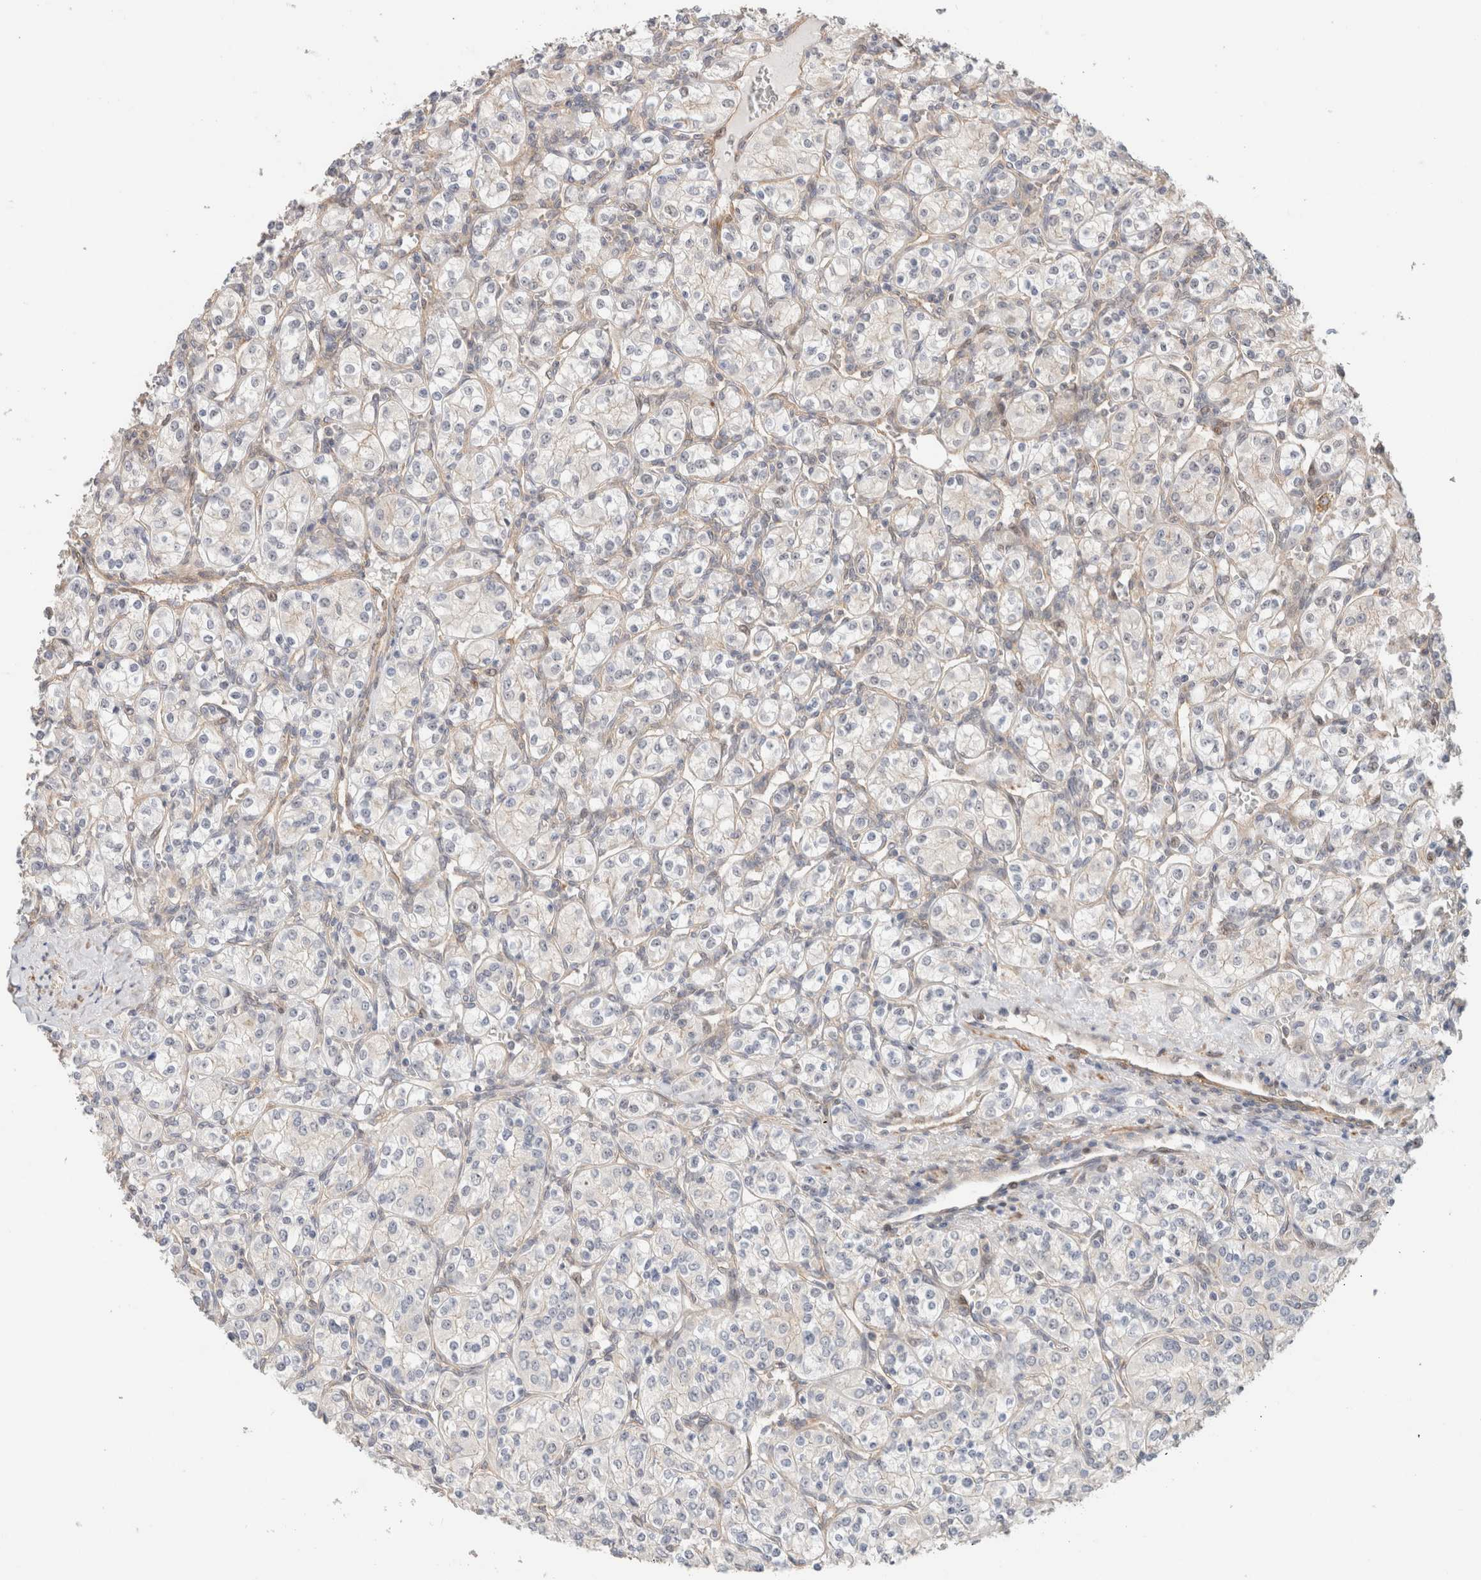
{"staining": {"intensity": "weak", "quantity": "<25%", "location": "nuclear"}, "tissue": "renal cancer", "cell_type": "Tumor cells", "image_type": "cancer", "snomed": [{"axis": "morphology", "description": "Adenocarcinoma, NOS"}, {"axis": "topography", "description": "Kidney"}], "caption": "A micrograph of renal cancer (adenocarcinoma) stained for a protein reveals no brown staining in tumor cells.", "gene": "ID3", "patient": {"sex": "male", "age": 77}}